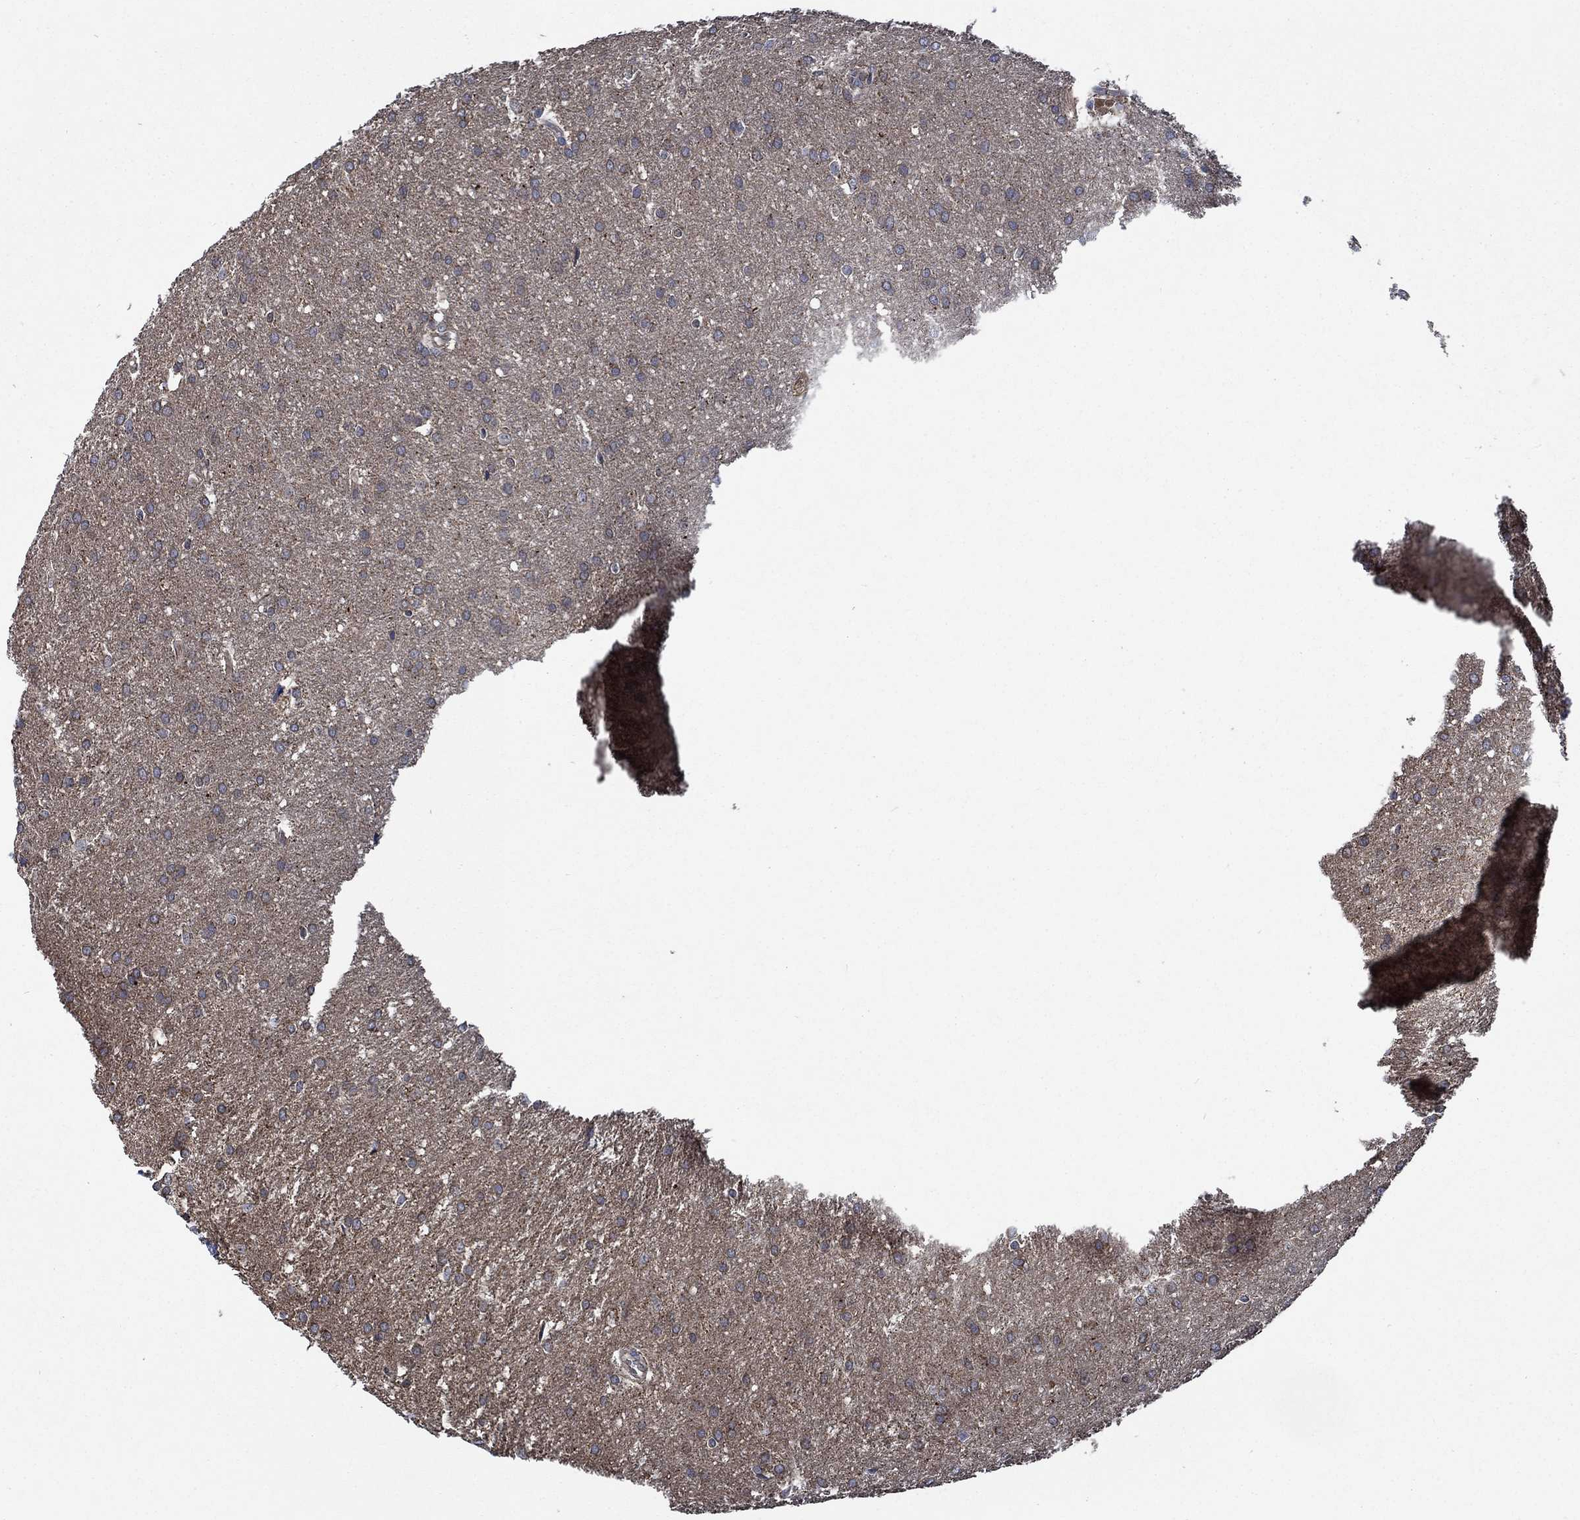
{"staining": {"intensity": "weak", "quantity": "<25%", "location": "cytoplasmic/membranous"}, "tissue": "glioma", "cell_type": "Tumor cells", "image_type": "cancer", "snomed": [{"axis": "morphology", "description": "Glioma, malignant, Low grade"}, {"axis": "topography", "description": "Brain"}], "caption": "DAB immunohistochemical staining of human malignant glioma (low-grade) demonstrates no significant positivity in tumor cells.", "gene": "STXBP6", "patient": {"sex": "female", "age": 32}}